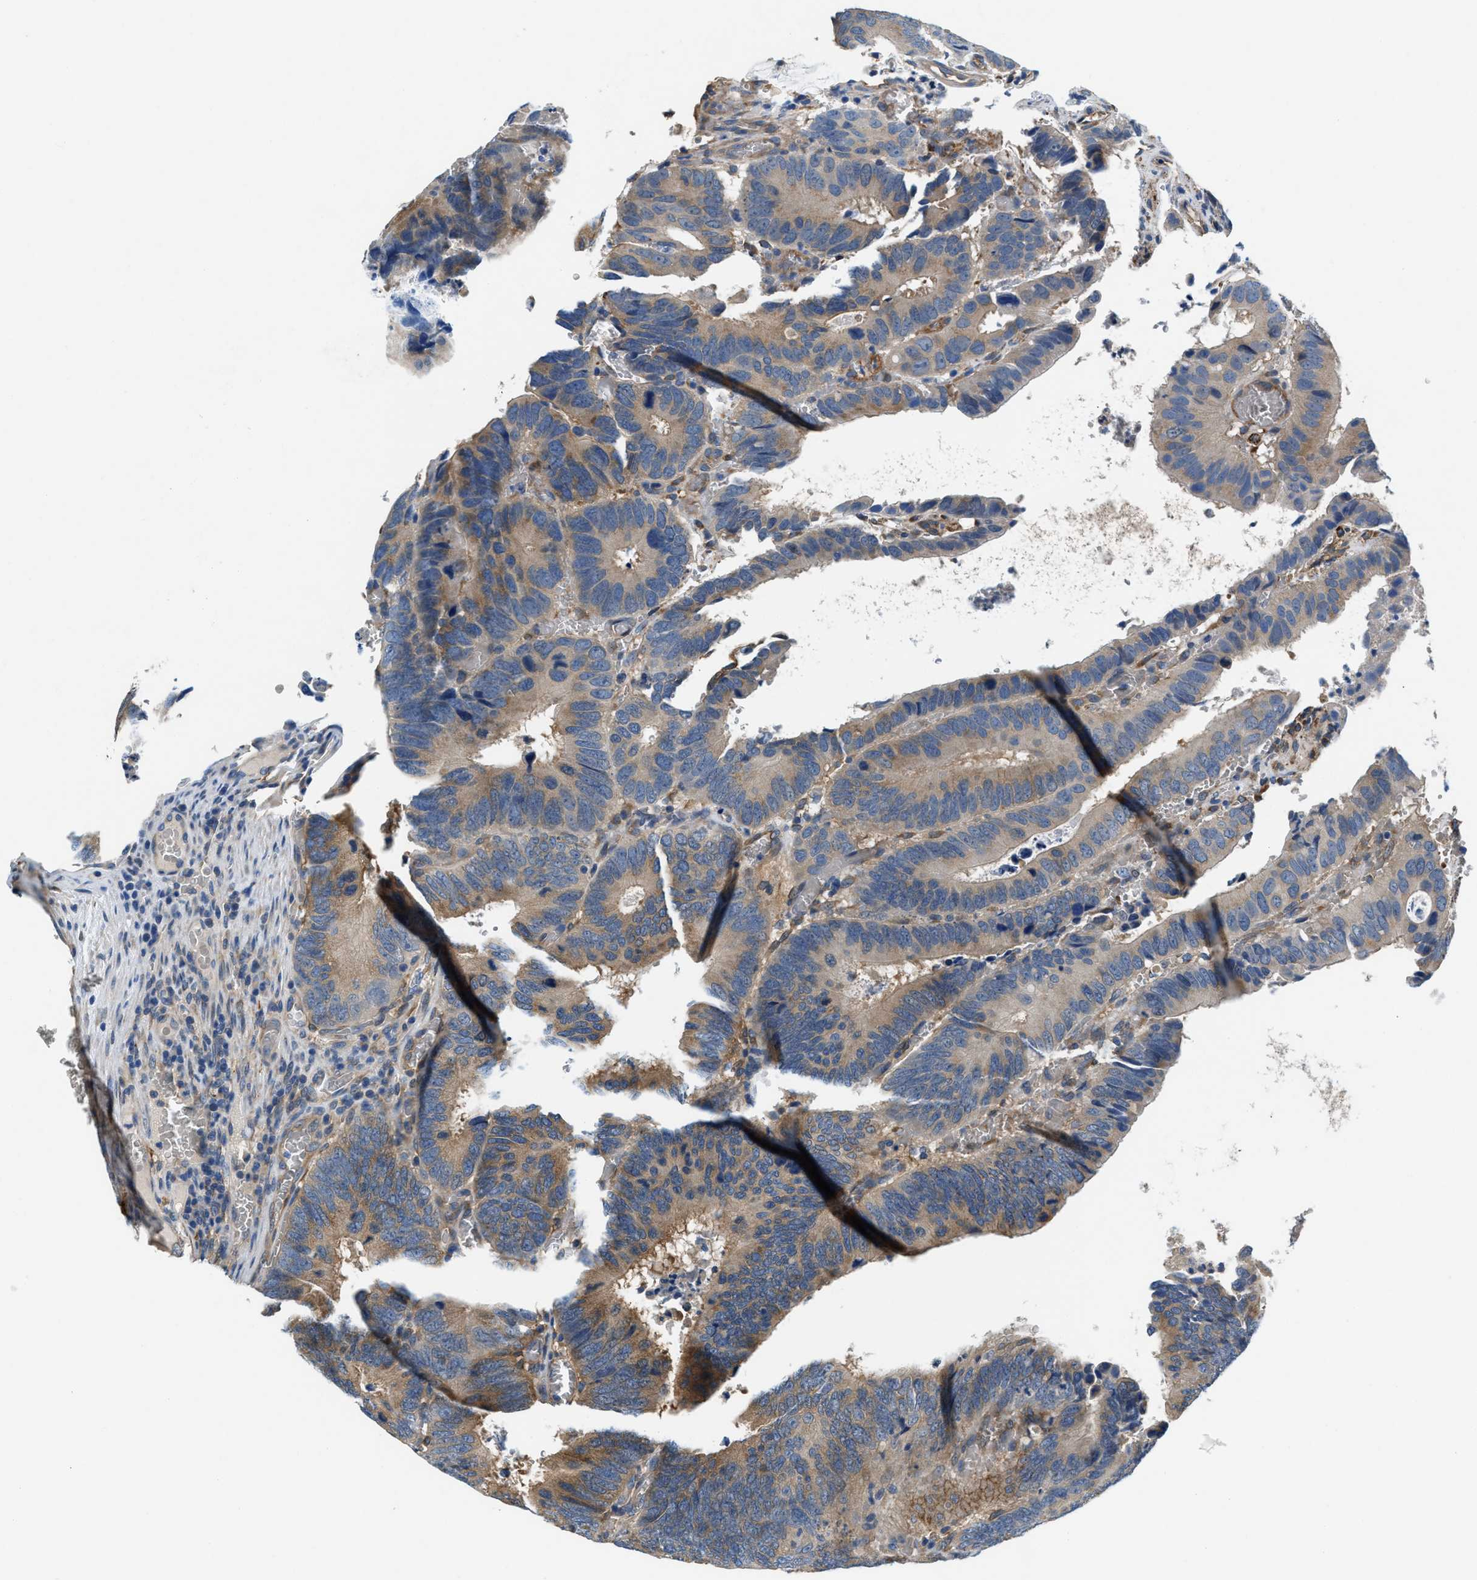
{"staining": {"intensity": "moderate", "quantity": ">75%", "location": "cytoplasmic/membranous"}, "tissue": "colorectal cancer", "cell_type": "Tumor cells", "image_type": "cancer", "snomed": [{"axis": "morphology", "description": "Inflammation, NOS"}, {"axis": "morphology", "description": "Adenocarcinoma, NOS"}, {"axis": "topography", "description": "Colon"}], "caption": "About >75% of tumor cells in human colorectal cancer (adenocarcinoma) show moderate cytoplasmic/membranous protein positivity as visualized by brown immunohistochemical staining.", "gene": "PRTFDC1", "patient": {"sex": "male", "age": 72}}